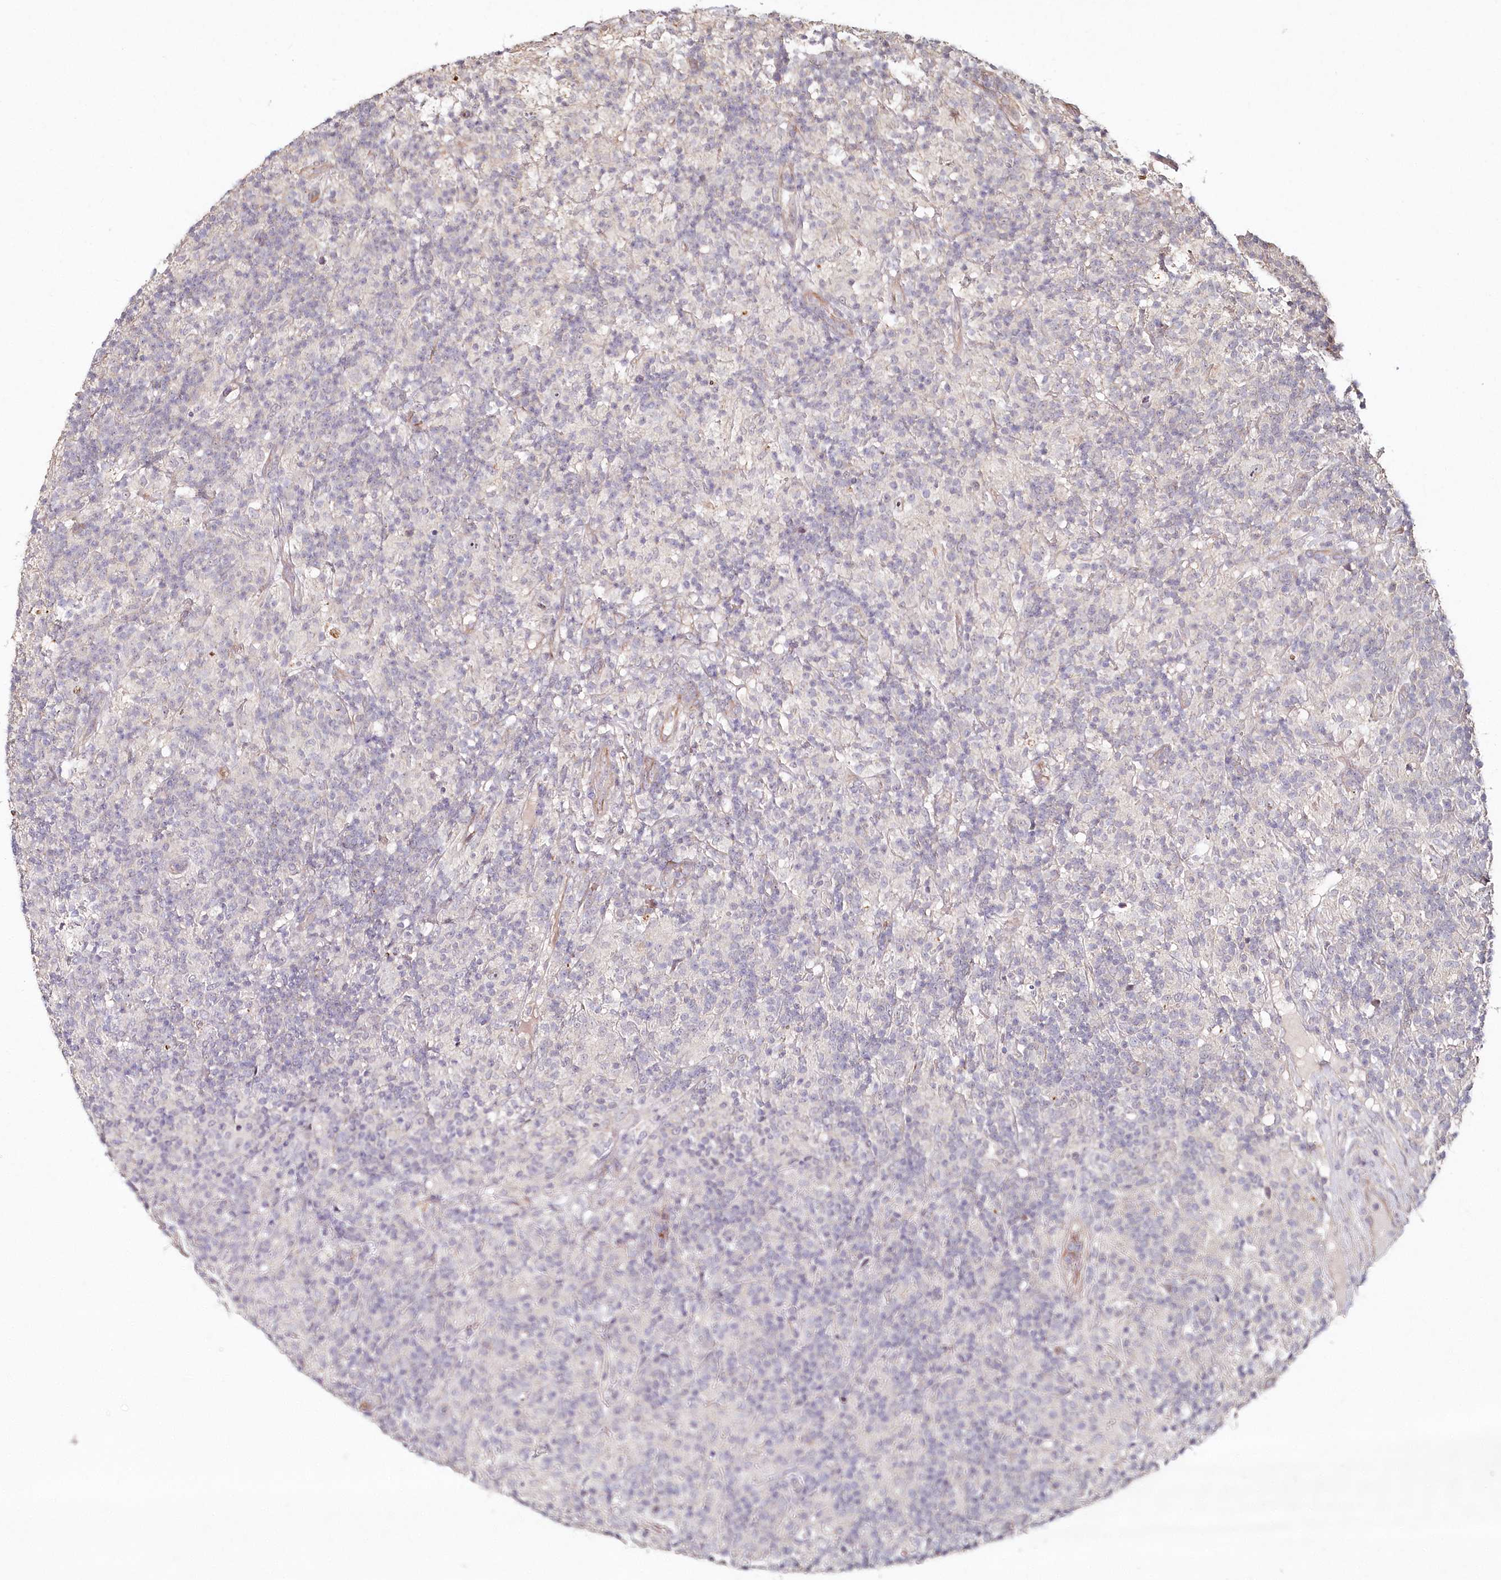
{"staining": {"intensity": "moderate", "quantity": "25%-75%", "location": "nuclear"}, "tissue": "lymphoma", "cell_type": "Tumor cells", "image_type": "cancer", "snomed": [{"axis": "morphology", "description": "Hodgkin's disease, NOS"}, {"axis": "topography", "description": "Lymph node"}], "caption": "The immunohistochemical stain highlights moderate nuclear expression in tumor cells of Hodgkin's disease tissue.", "gene": "HYCC2", "patient": {"sex": "male", "age": 70}}